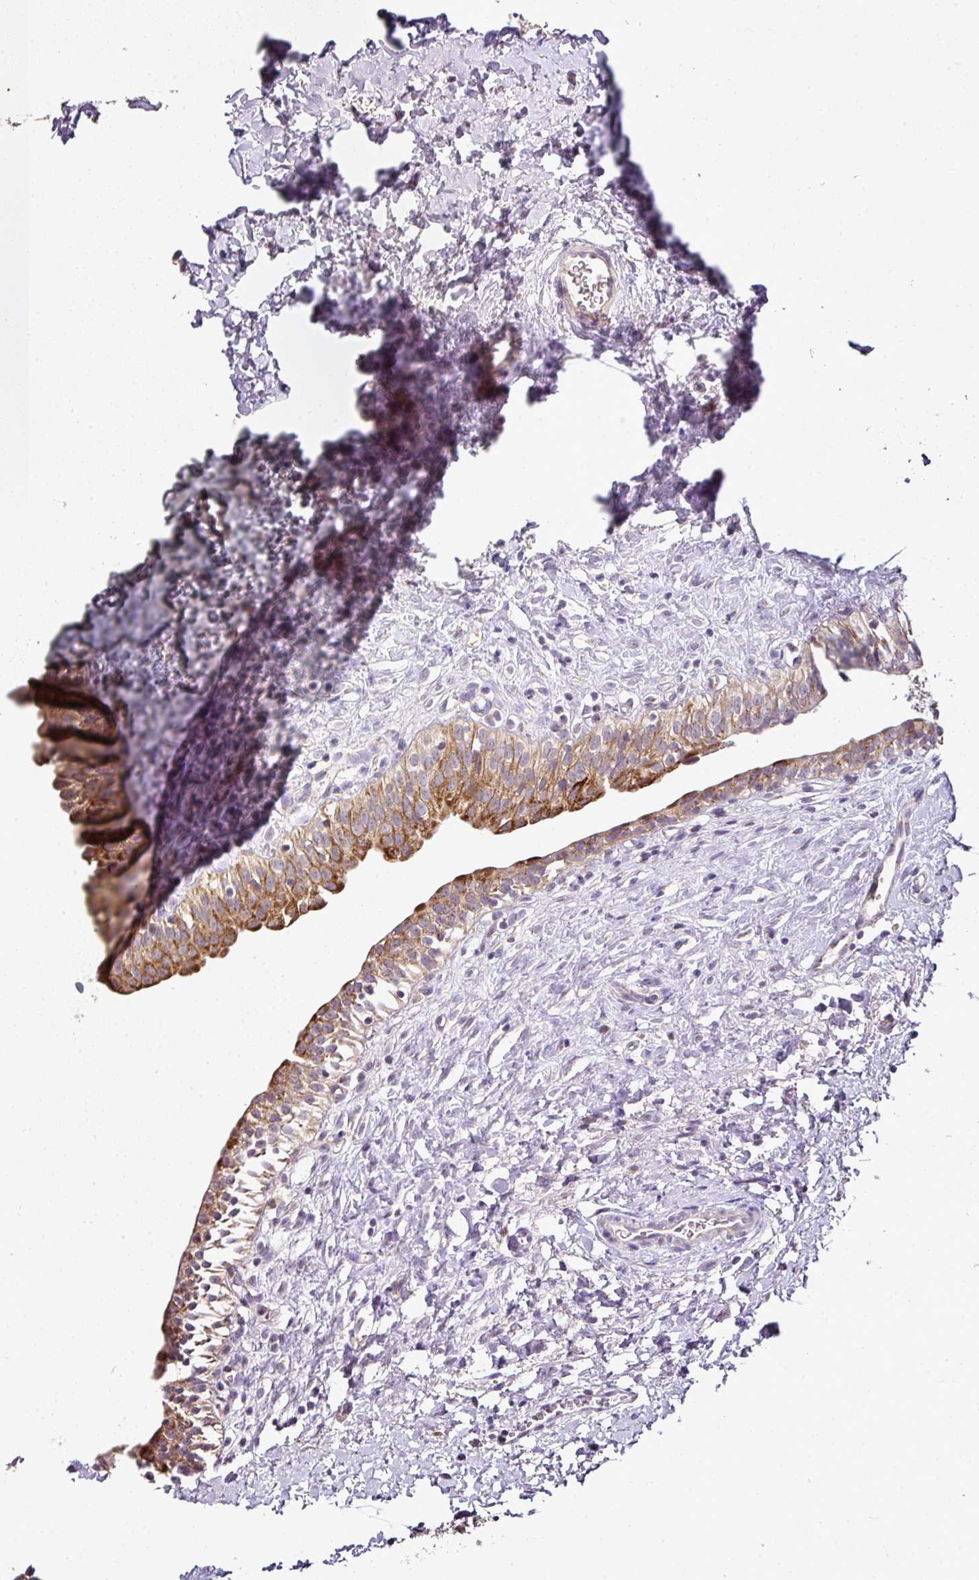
{"staining": {"intensity": "strong", "quantity": "25%-75%", "location": "cytoplasmic/membranous"}, "tissue": "urinary bladder", "cell_type": "Urothelial cells", "image_type": "normal", "snomed": [{"axis": "morphology", "description": "Normal tissue, NOS"}, {"axis": "topography", "description": "Urinary bladder"}], "caption": "Immunohistochemical staining of unremarkable urinary bladder demonstrates 25%-75% levels of strong cytoplasmic/membranous protein positivity in approximately 25%-75% of urothelial cells.", "gene": "SKIC2", "patient": {"sex": "male", "age": 51}}